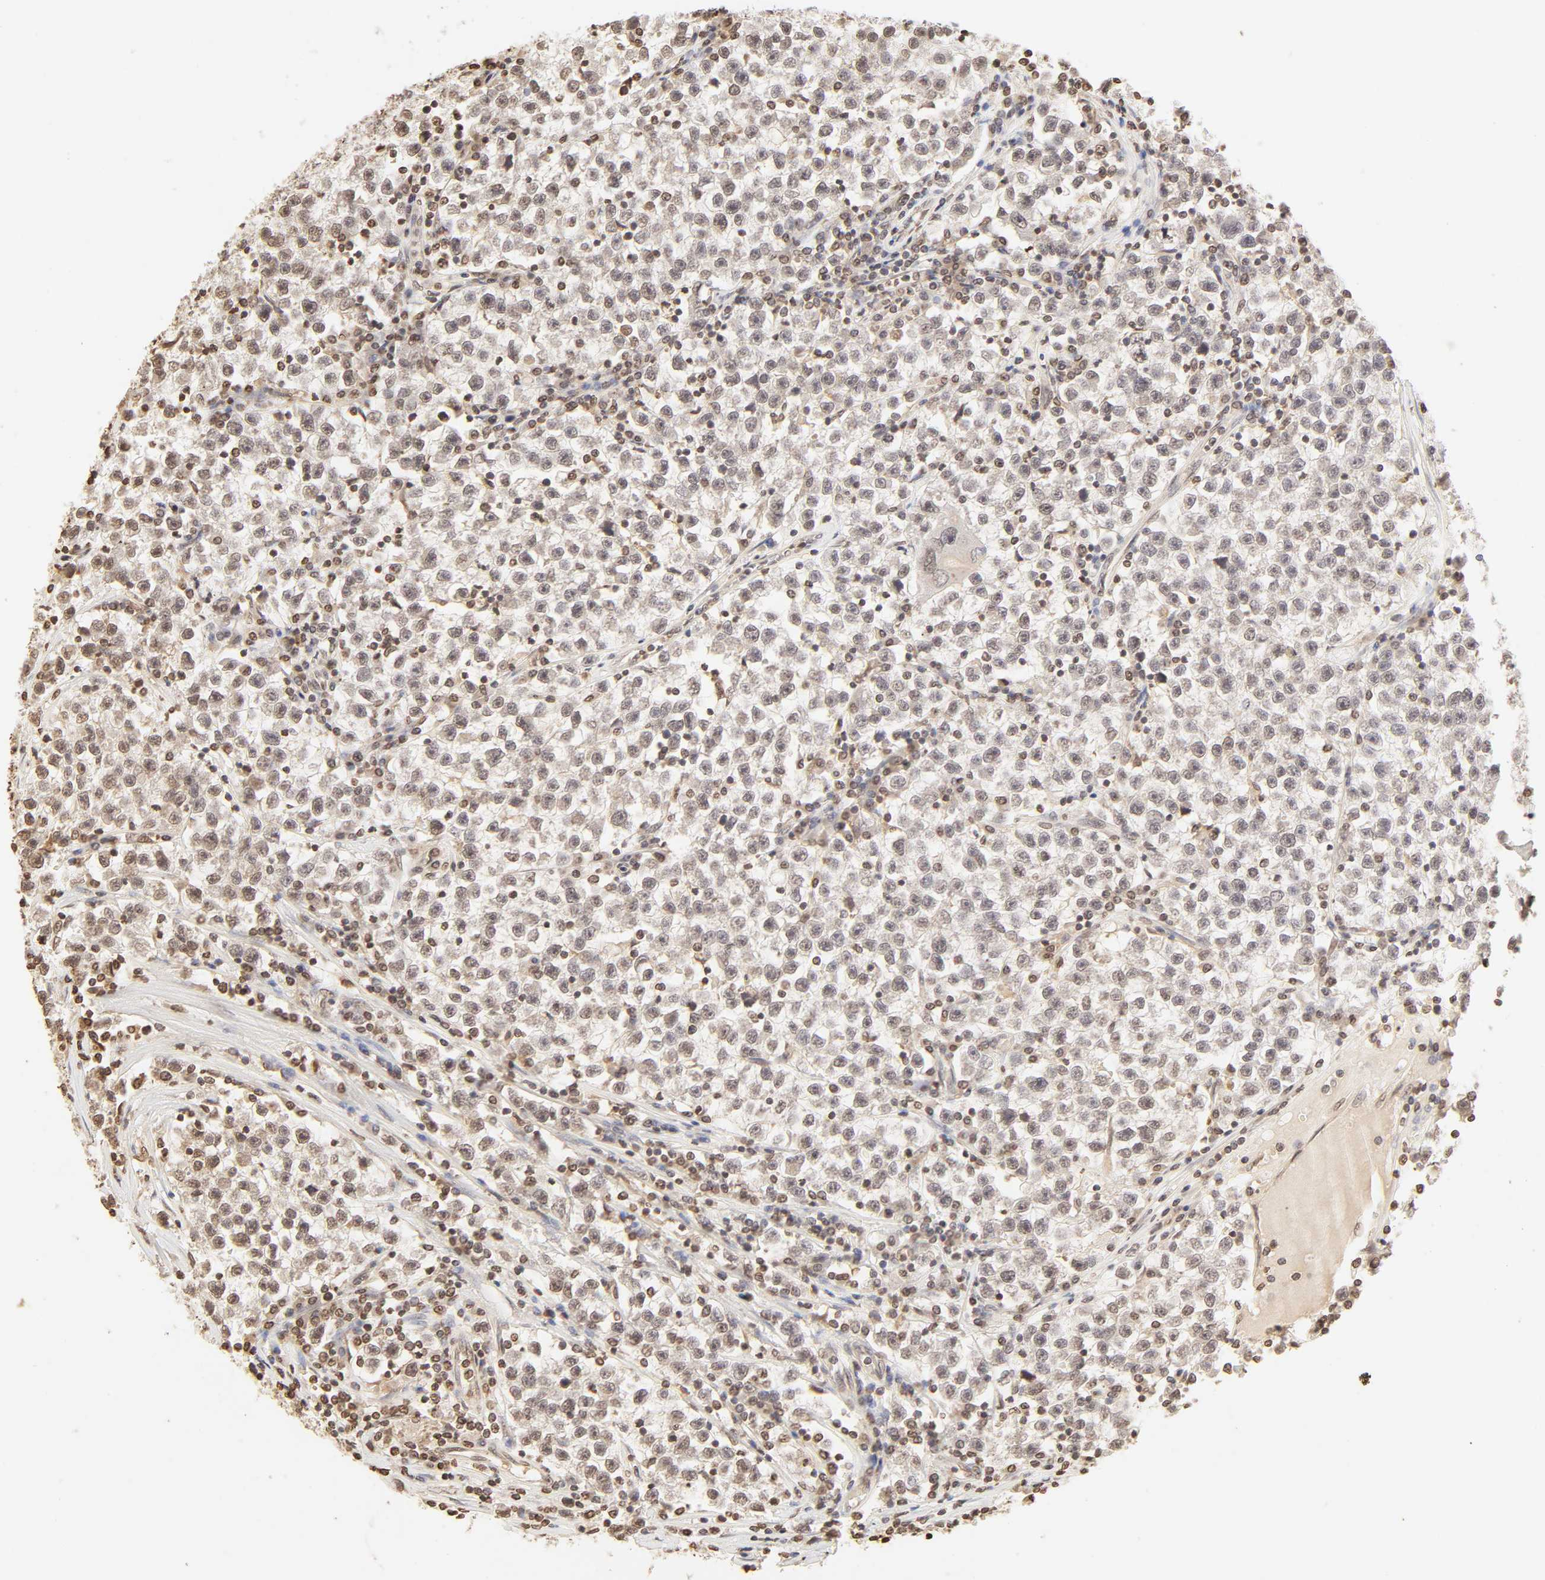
{"staining": {"intensity": "weak", "quantity": ">75%", "location": "cytoplasmic/membranous,nuclear"}, "tissue": "testis cancer", "cell_type": "Tumor cells", "image_type": "cancer", "snomed": [{"axis": "morphology", "description": "Seminoma, NOS"}, {"axis": "topography", "description": "Testis"}], "caption": "DAB (3,3'-diaminobenzidine) immunohistochemical staining of testis cancer demonstrates weak cytoplasmic/membranous and nuclear protein positivity in about >75% of tumor cells.", "gene": "TBL1X", "patient": {"sex": "male", "age": 22}}